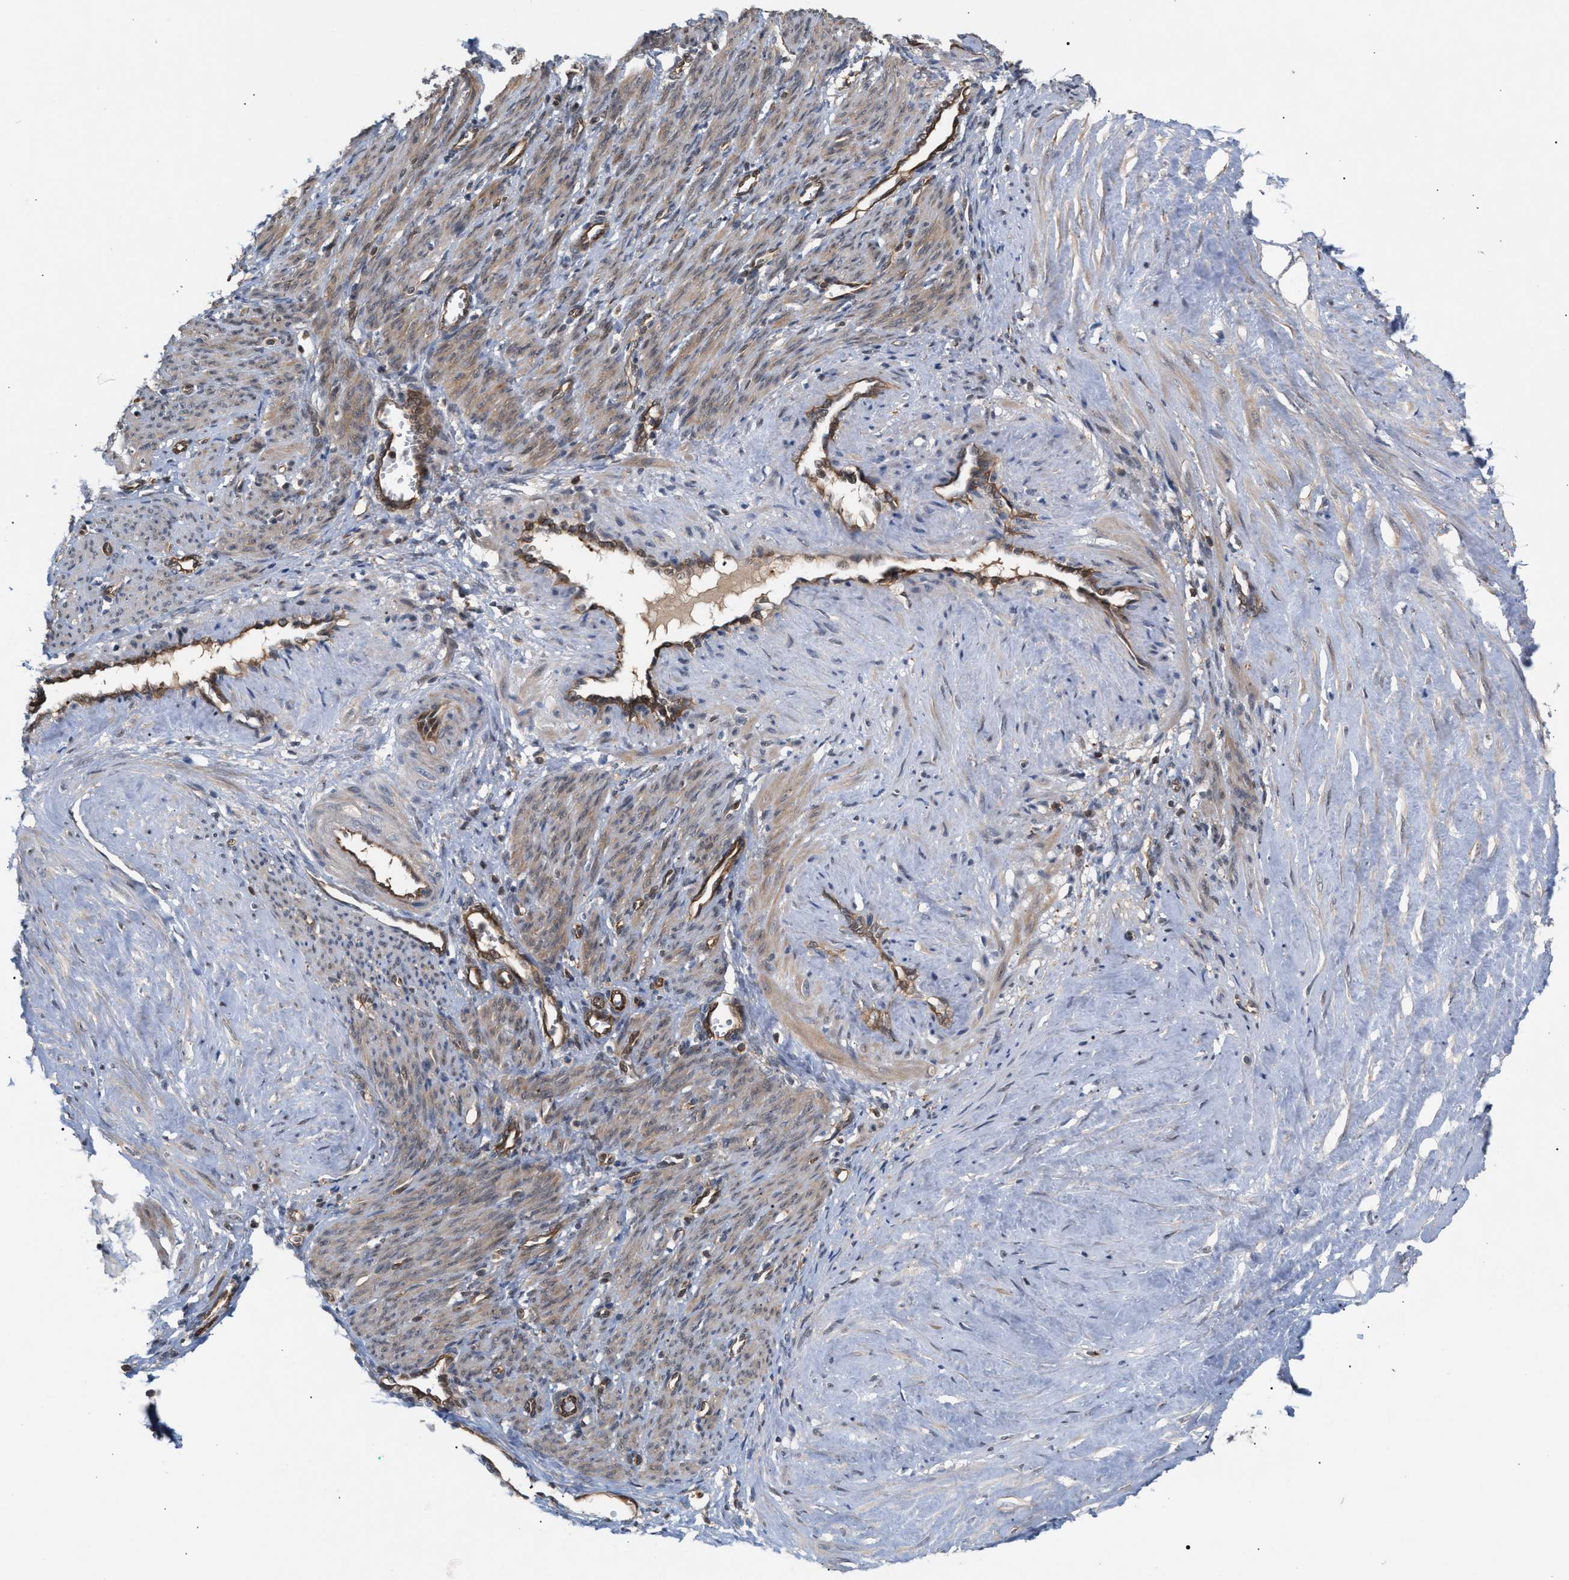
{"staining": {"intensity": "weak", "quantity": ">75%", "location": "cytoplasmic/membranous"}, "tissue": "smooth muscle", "cell_type": "Smooth muscle cells", "image_type": "normal", "snomed": [{"axis": "morphology", "description": "Normal tissue, NOS"}, {"axis": "topography", "description": "Endometrium"}], "caption": "Immunohistochemistry (IHC) staining of unremarkable smooth muscle, which reveals low levels of weak cytoplasmic/membranous staining in approximately >75% of smooth muscle cells indicating weak cytoplasmic/membranous protein staining. The staining was performed using DAB (brown) for protein detection and nuclei were counterstained in hematoxylin (blue).", "gene": "GLOD4", "patient": {"sex": "female", "age": 33}}